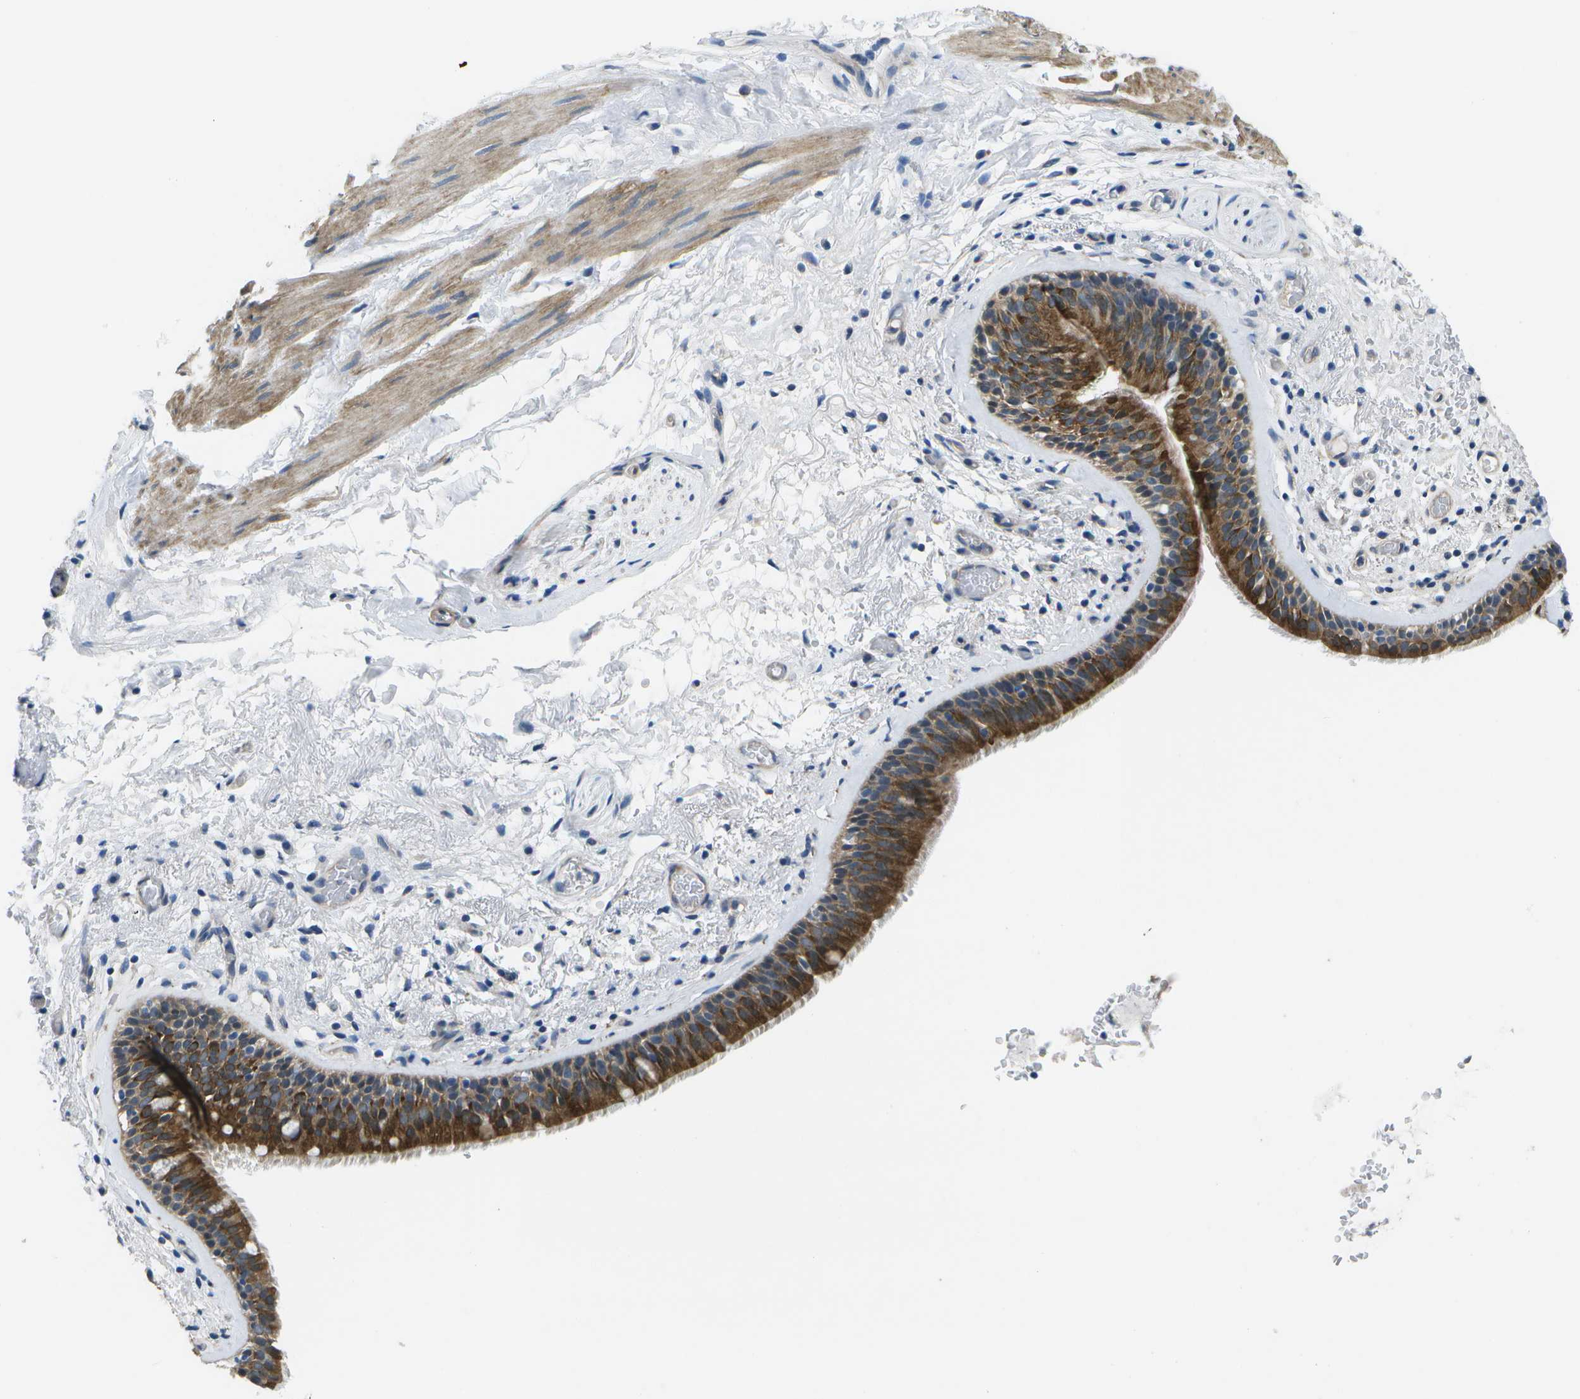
{"staining": {"intensity": "strong", "quantity": ">75%", "location": "cytoplasmic/membranous"}, "tissue": "bronchus", "cell_type": "Respiratory epithelial cells", "image_type": "normal", "snomed": [{"axis": "morphology", "description": "Normal tissue, NOS"}, {"axis": "topography", "description": "Cartilage tissue"}], "caption": "Respiratory epithelial cells show high levels of strong cytoplasmic/membranous positivity in about >75% of cells in normal human bronchus. (brown staining indicates protein expression, while blue staining denotes nuclei).", "gene": "P3H1", "patient": {"sex": "female", "age": 63}}